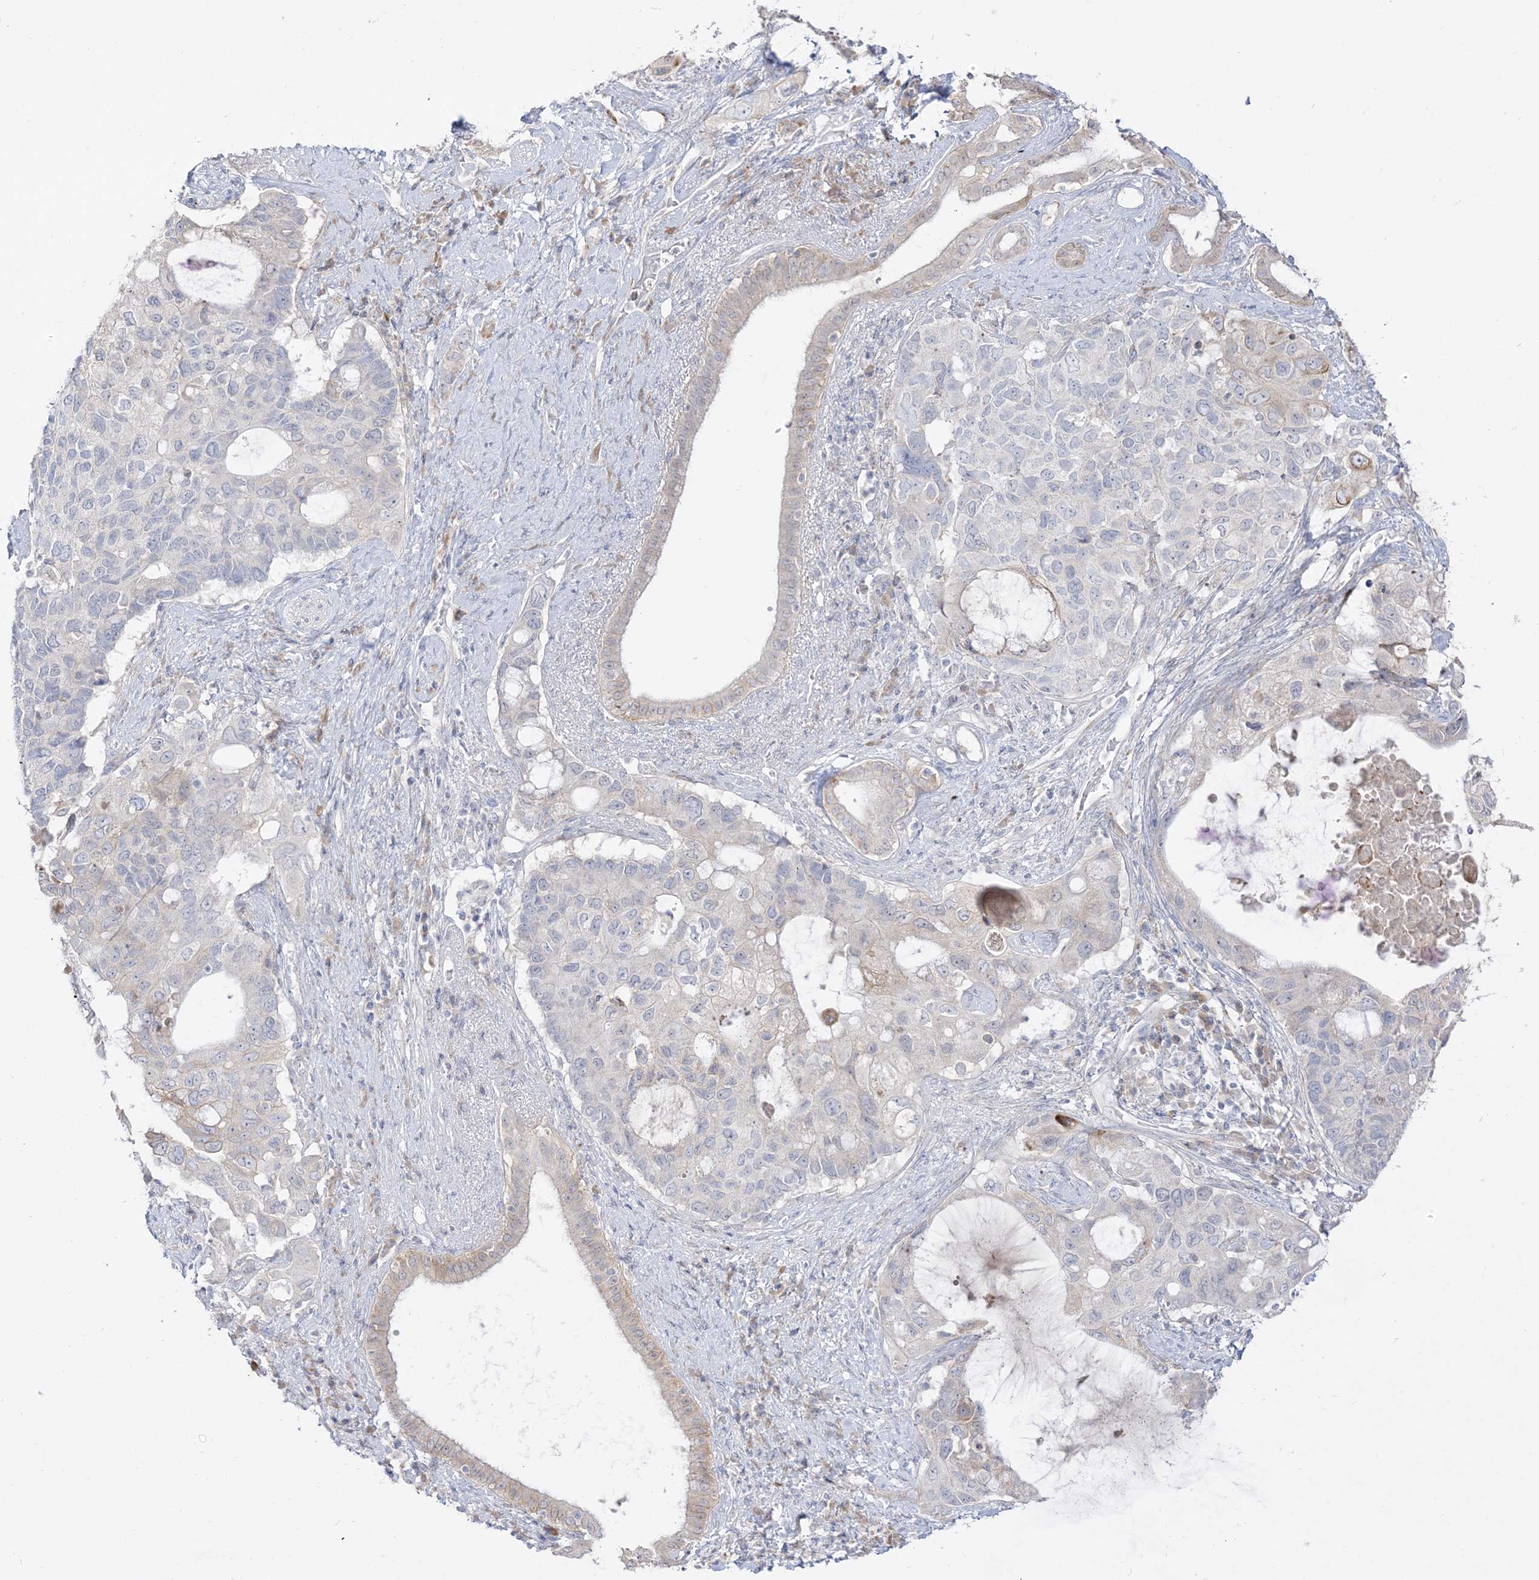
{"staining": {"intensity": "weak", "quantity": "<25%", "location": "cytoplasmic/membranous"}, "tissue": "pancreatic cancer", "cell_type": "Tumor cells", "image_type": "cancer", "snomed": [{"axis": "morphology", "description": "Adenocarcinoma, NOS"}, {"axis": "topography", "description": "Pancreas"}], "caption": "Protein analysis of pancreatic cancer (adenocarcinoma) exhibits no significant staining in tumor cells. (Immunohistochemistry (ihc), brightfield microscopy, high magnification).", "gene": "LOXL3", "patient": {"sex": "female", "age": 56}}